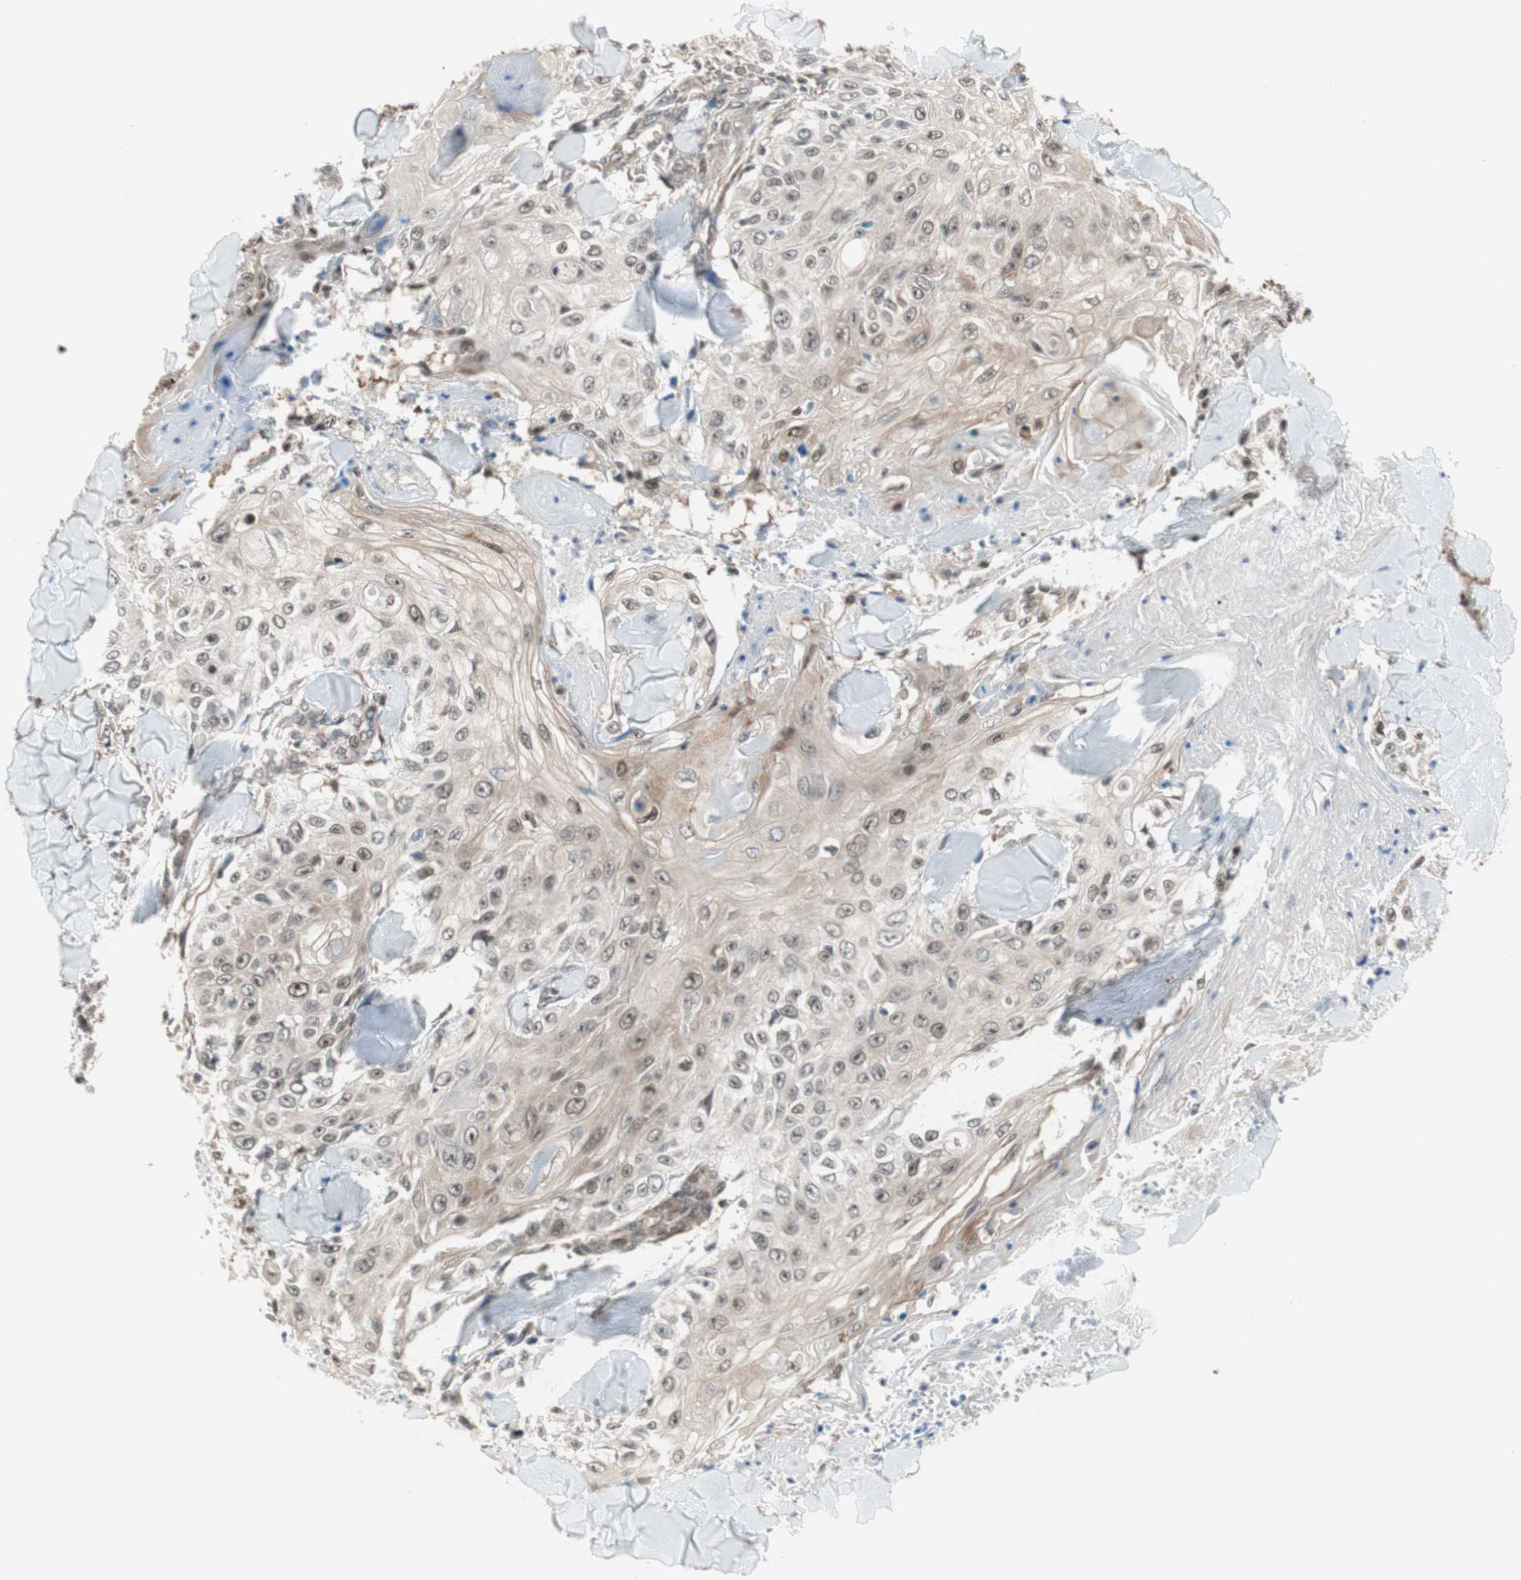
{"staining": {"intensity": "weak", "quantity": "<25%", "location": "cytoplasmic/membranous"}, "tissue": "skin cancer", "cell_type": "Tumor cells", "image_type": "cancer", "snomed": [{"axis": "morphology", "description": "Squamous cell carcinoma, NOS"}, {"axis": "topography", "description": "Skin"}], "caption": "There is no significant positivity in tumor cells of skin squamous cell carcinoma.", "gene": "ZNF512B", "patient": {"sex": "male", "age": 86}}